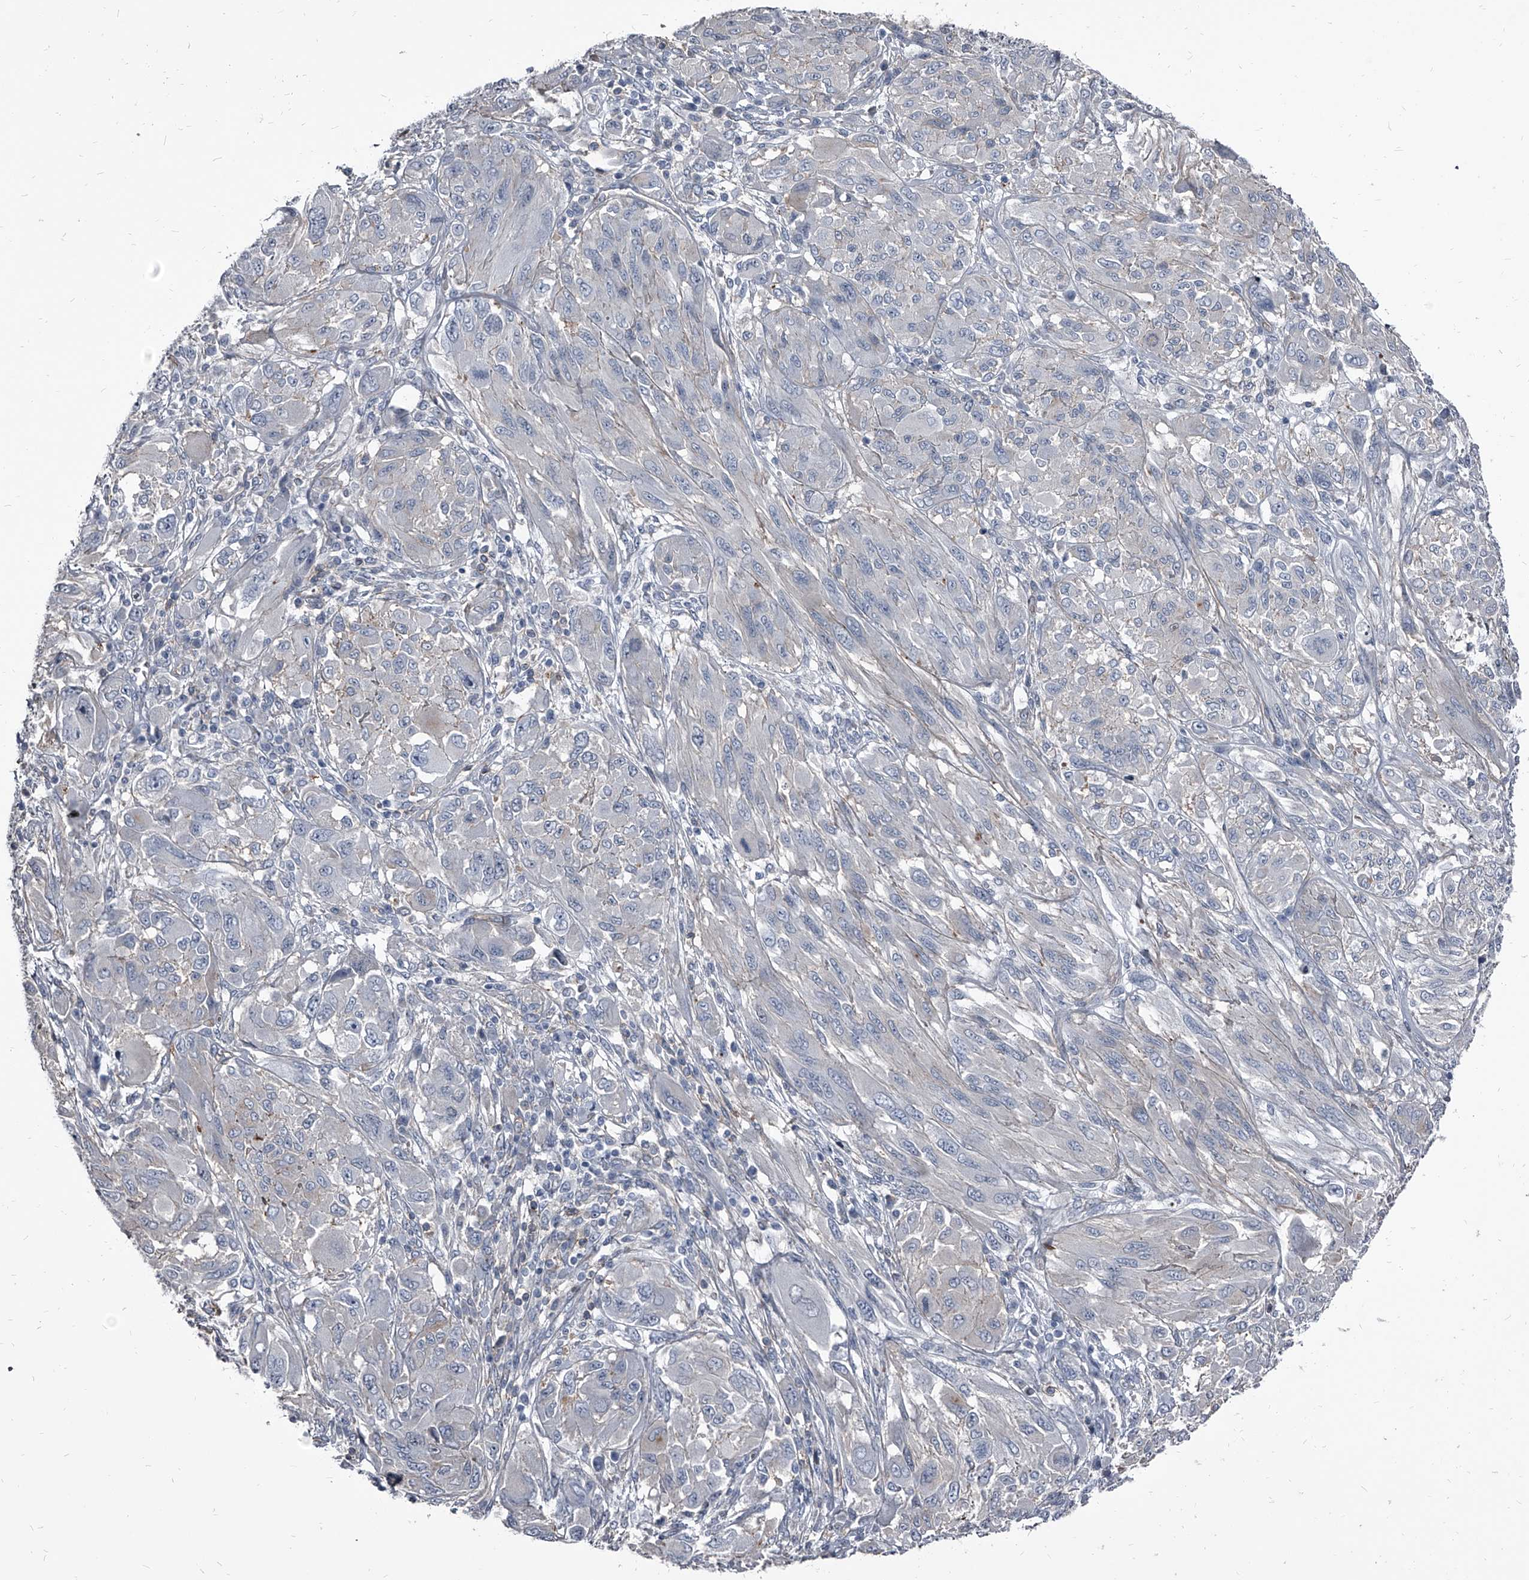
{"staining": {"intensity": "negative", "quantity": "none", "location": "none"}, "tissue": "melanoma", "cell_type": "Tumor cells", "image_type": "cancer", "snomed": [{"axis": "morphology", "description": "Malignant melanoma, NOS"}, {"axis": "topography", "description": "Skin"}], "caption": "An immunohistochemistry (IHC) image of melanoma is shown. There is no staining in tumor cells of melanoma. (DAB IHC visualized using brightfield microscopy, high magnification).", "gene": "PGLYRP3", "patient": {"sex": "female", "age": 91}}